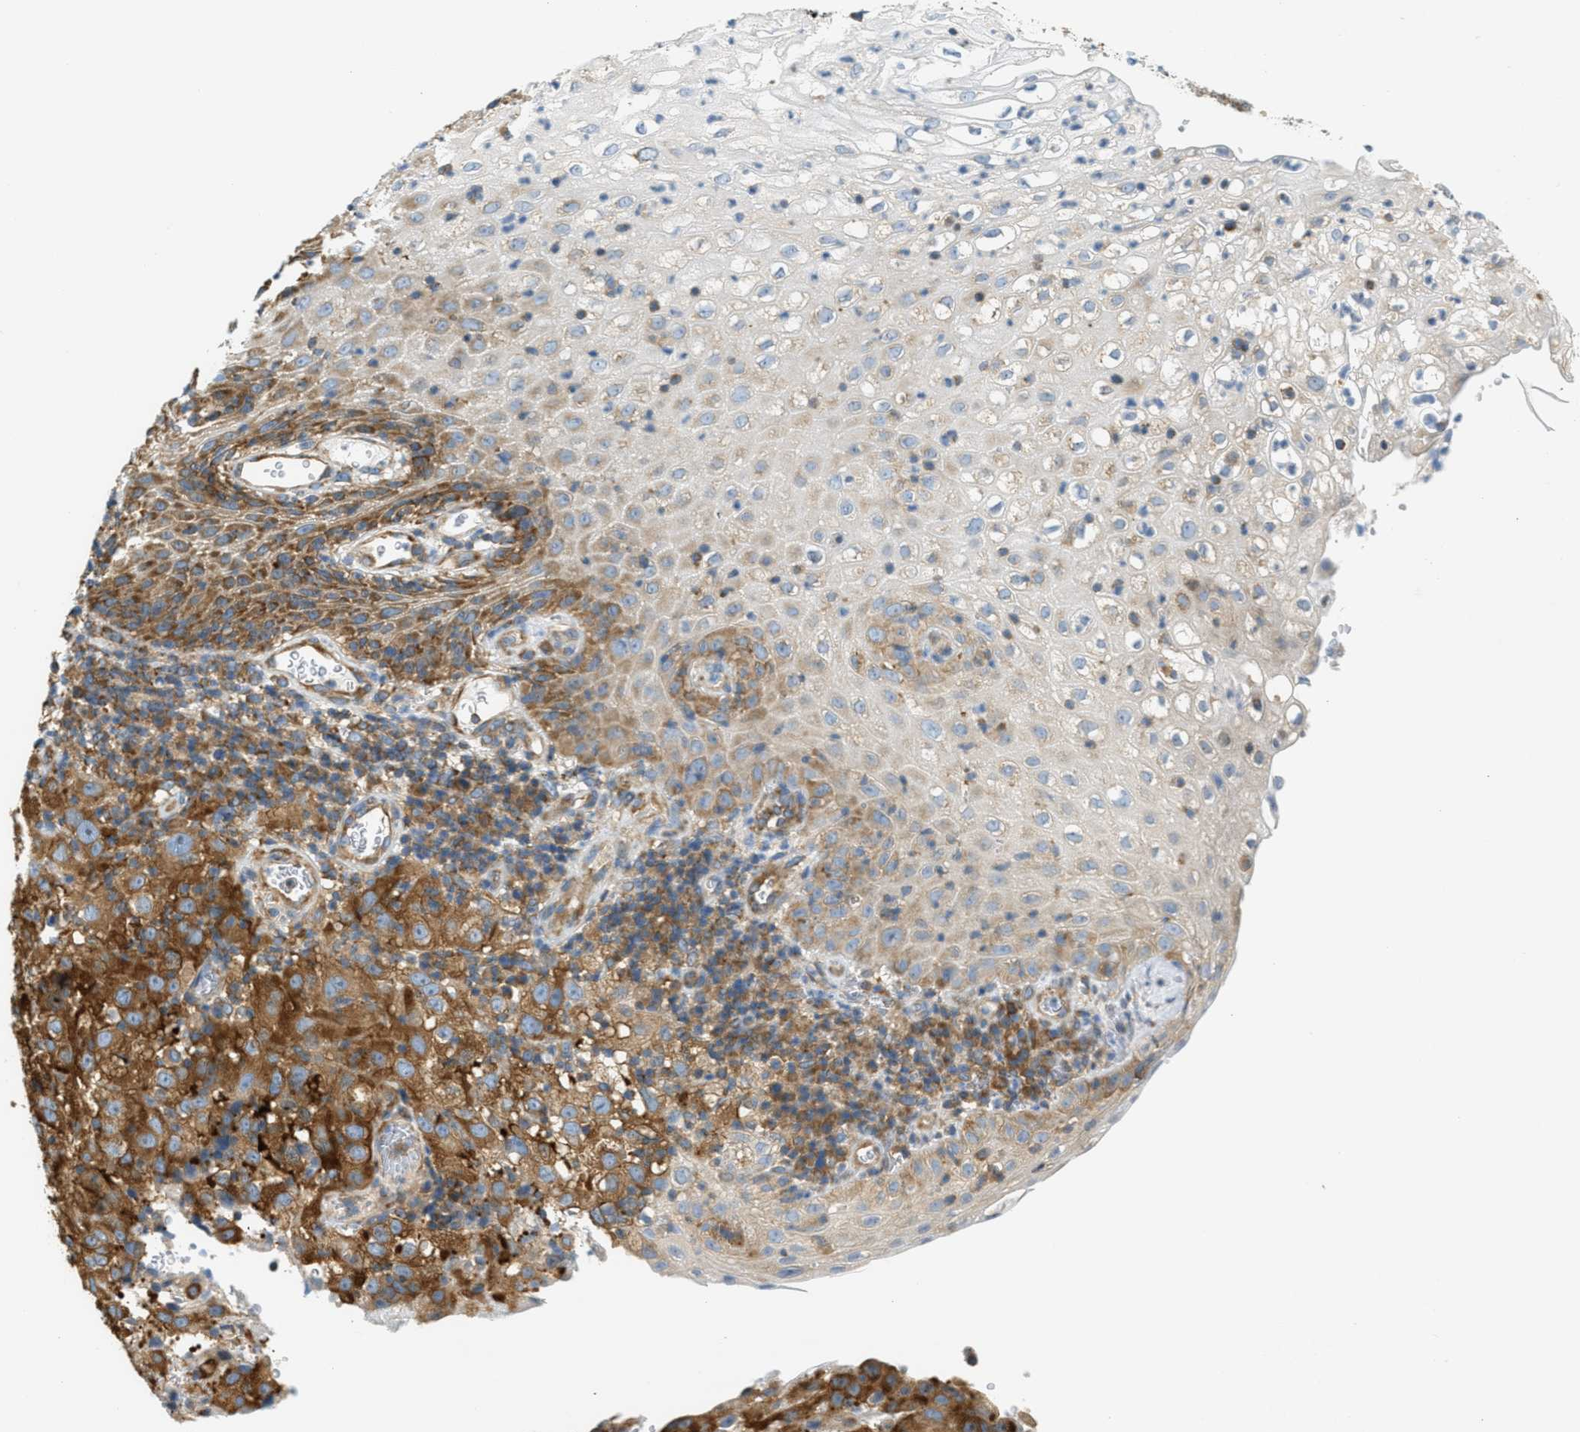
{"staining": {"intensity": "strong", "quantity": "25%-75%", "location": "cytoplasmic/membranous"}, "tissue": "cervical cancer", "cell_type": "Tumor cells", "image_type": "cancer", "snomed": [{"axis": "morphology", "description": "Squamous cell carcinoma, NOS"}, {"axis": "topography", "description": "Cervix"}], "caption": "Protein expression analysis of cervical squamous cell carcinoma exhibits strong cytoplasmic/membranous staining in about 25%-75% of tumor cells.", "gene": "ABCF1", "patient": {"sex": "female", "age": 32}}